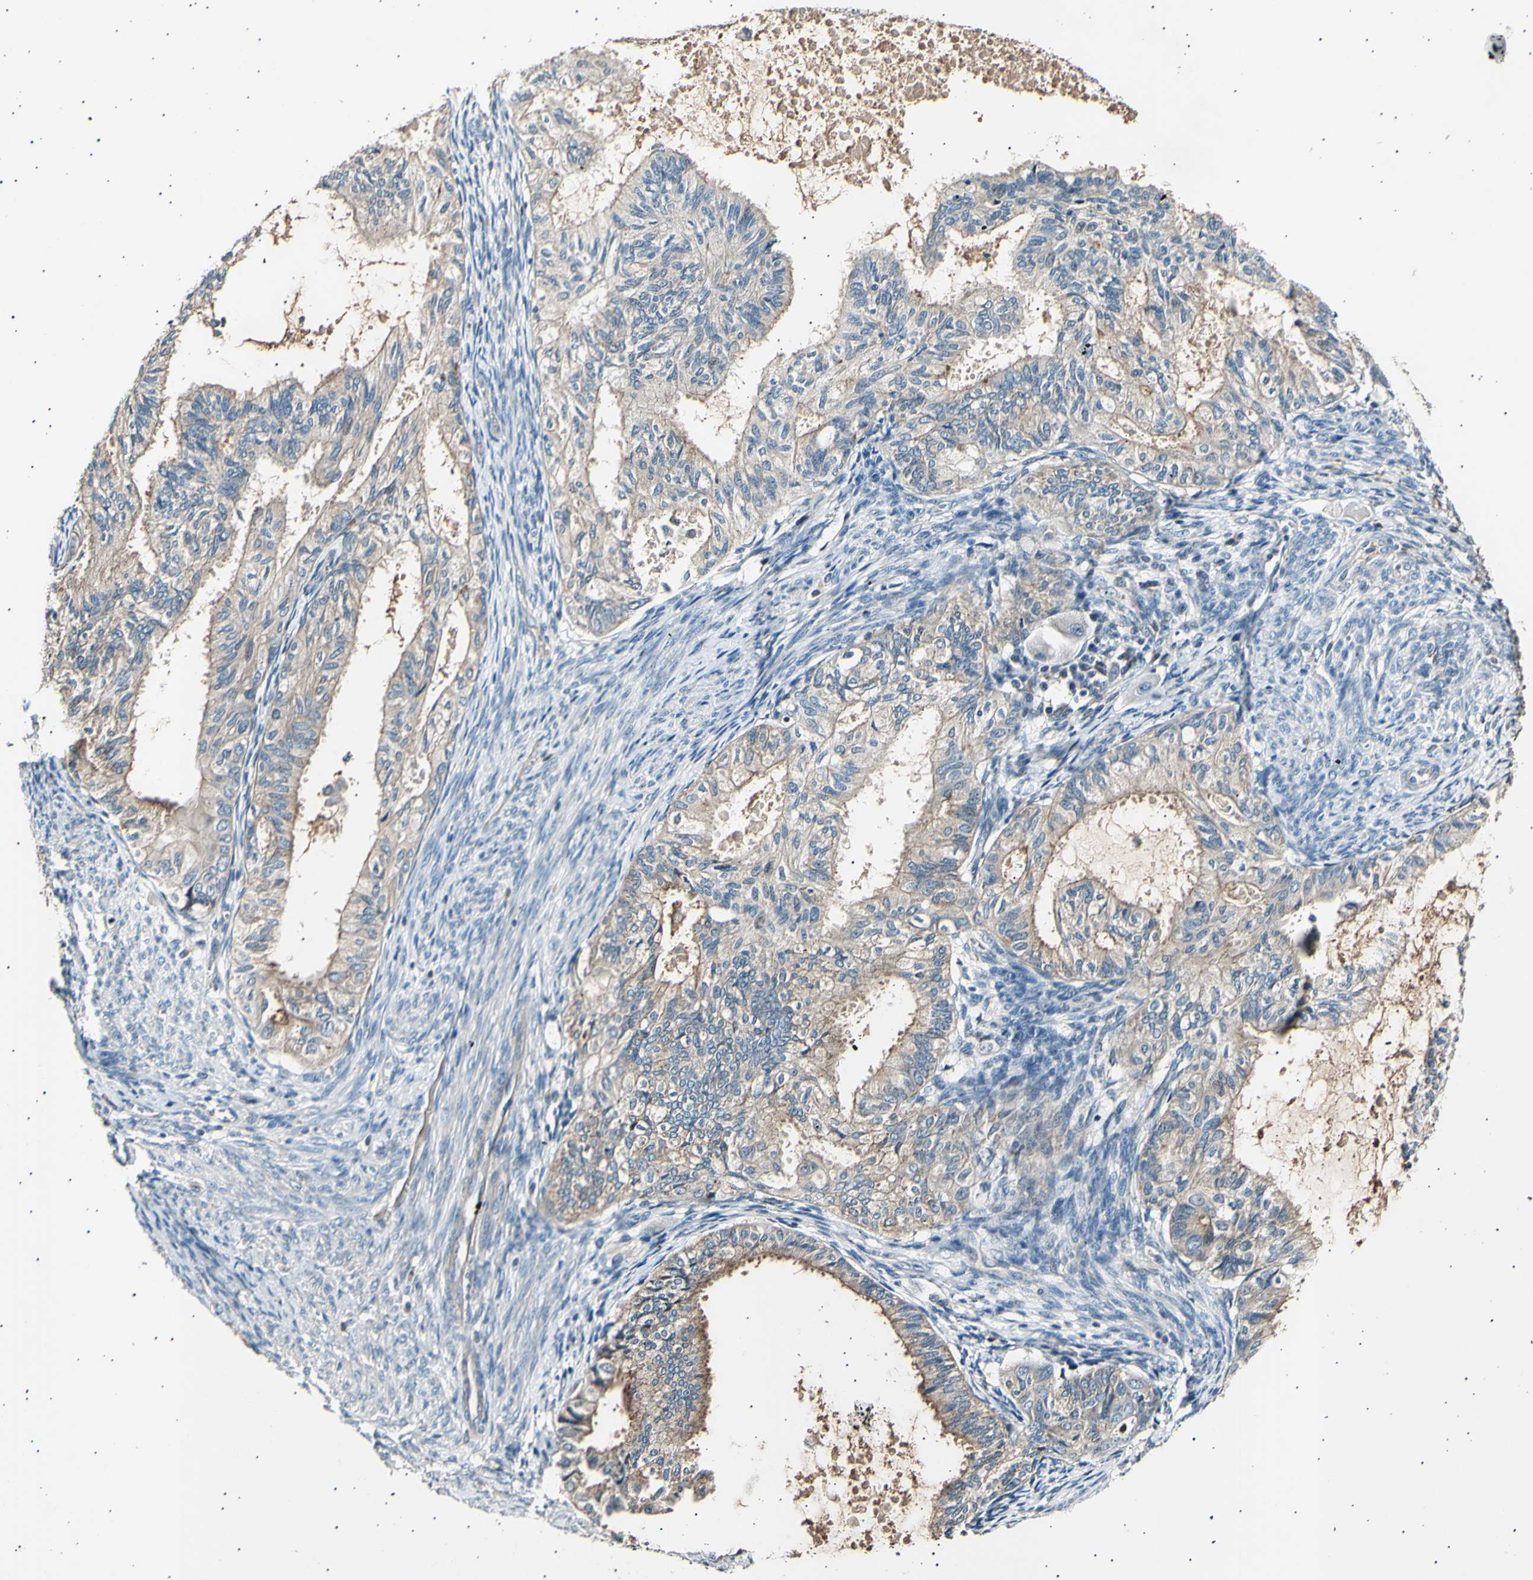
{"staining": {"intensity": "moderate", "quantity": ">75%", "location": "cytoplasmic/membranous"}, "tissue": "cervical cancer", "cell_type": "Tumor cells", "image_type": "cancer", "snomed": [{"axis": "morphology", "description": "Normal tissue, NOS"}, {"axis": "morphology", "description": "Adenocarcinoma, NOS"}, {"axis": "topography", "description": "Cervix"}, {"axis": "topography", "description": "Endometrium"}], "caption": "Adenocarcinoma (cervical) was stained to show a protein in brown. There is medium levels of moderate cytoplasmic/membranous staining in approximately >75% of tumor cells. The staining is performed using DAB (3,3'-diaminobenzidine) brown chromogen to label protein expression. The nuclei are counter-stained blue using hematoxylin.", "gene": "ITGA6", "patient": {"sex": "female", "age": 86}}